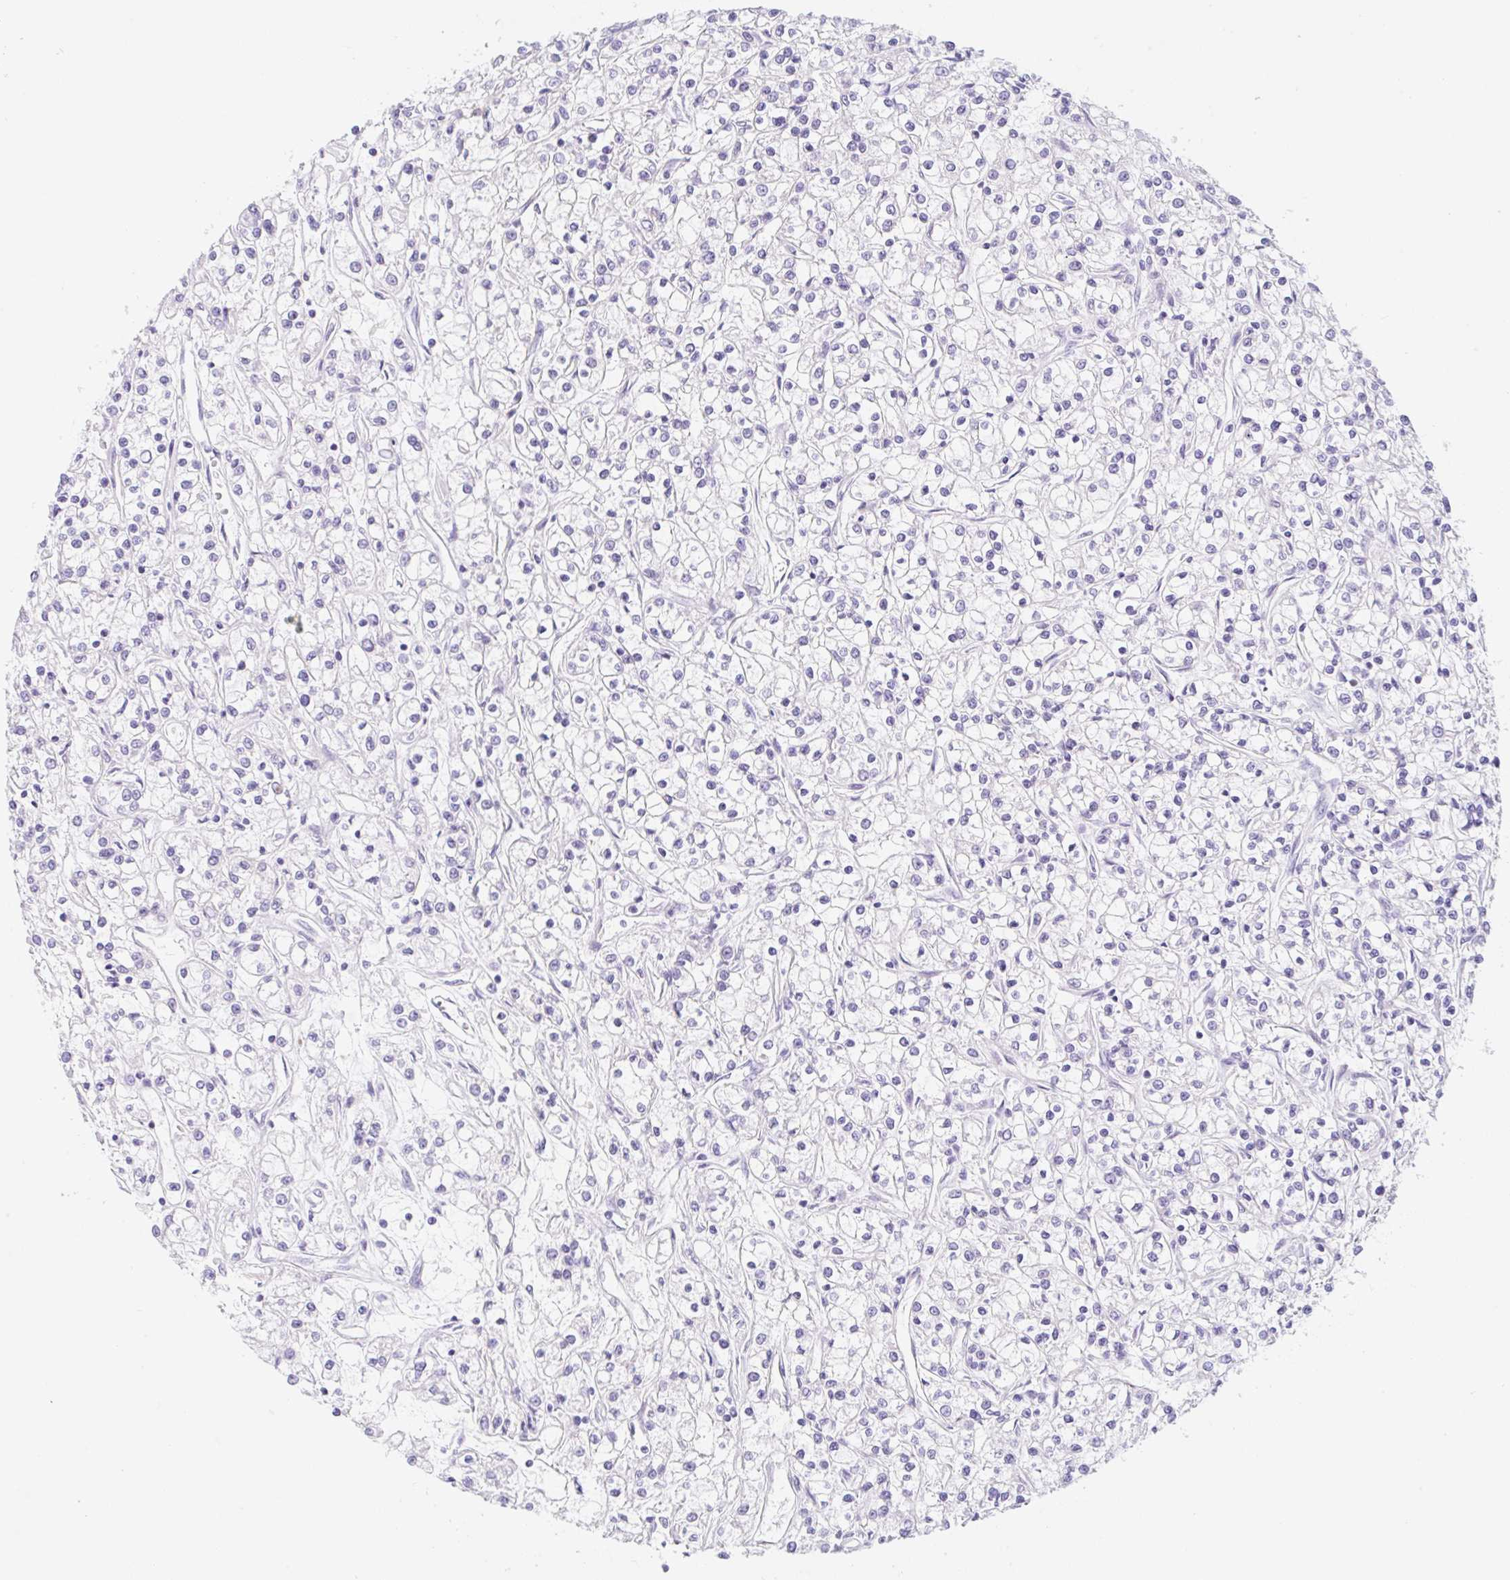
{"staining": {"intensity": "negative", "quantity": "none", "location": "none"}, "tissue": "renal cancer", "cell_type": "Tumor cells", "image_type": "cancer", "snomed": [{"axis": "morphology", "description": "Adenocarcinoma, NOS"}, {"axis": "topography", "description": "Kidney"}], "caption": "DAB (3,3'-diaminobenzidine) immunohistochemical staining of renal cancer (adenocarcinoma) shows no significant expression in tumor cells.", "gene": "TBPL2", "patient": {"sex": "female", "age": 59}}